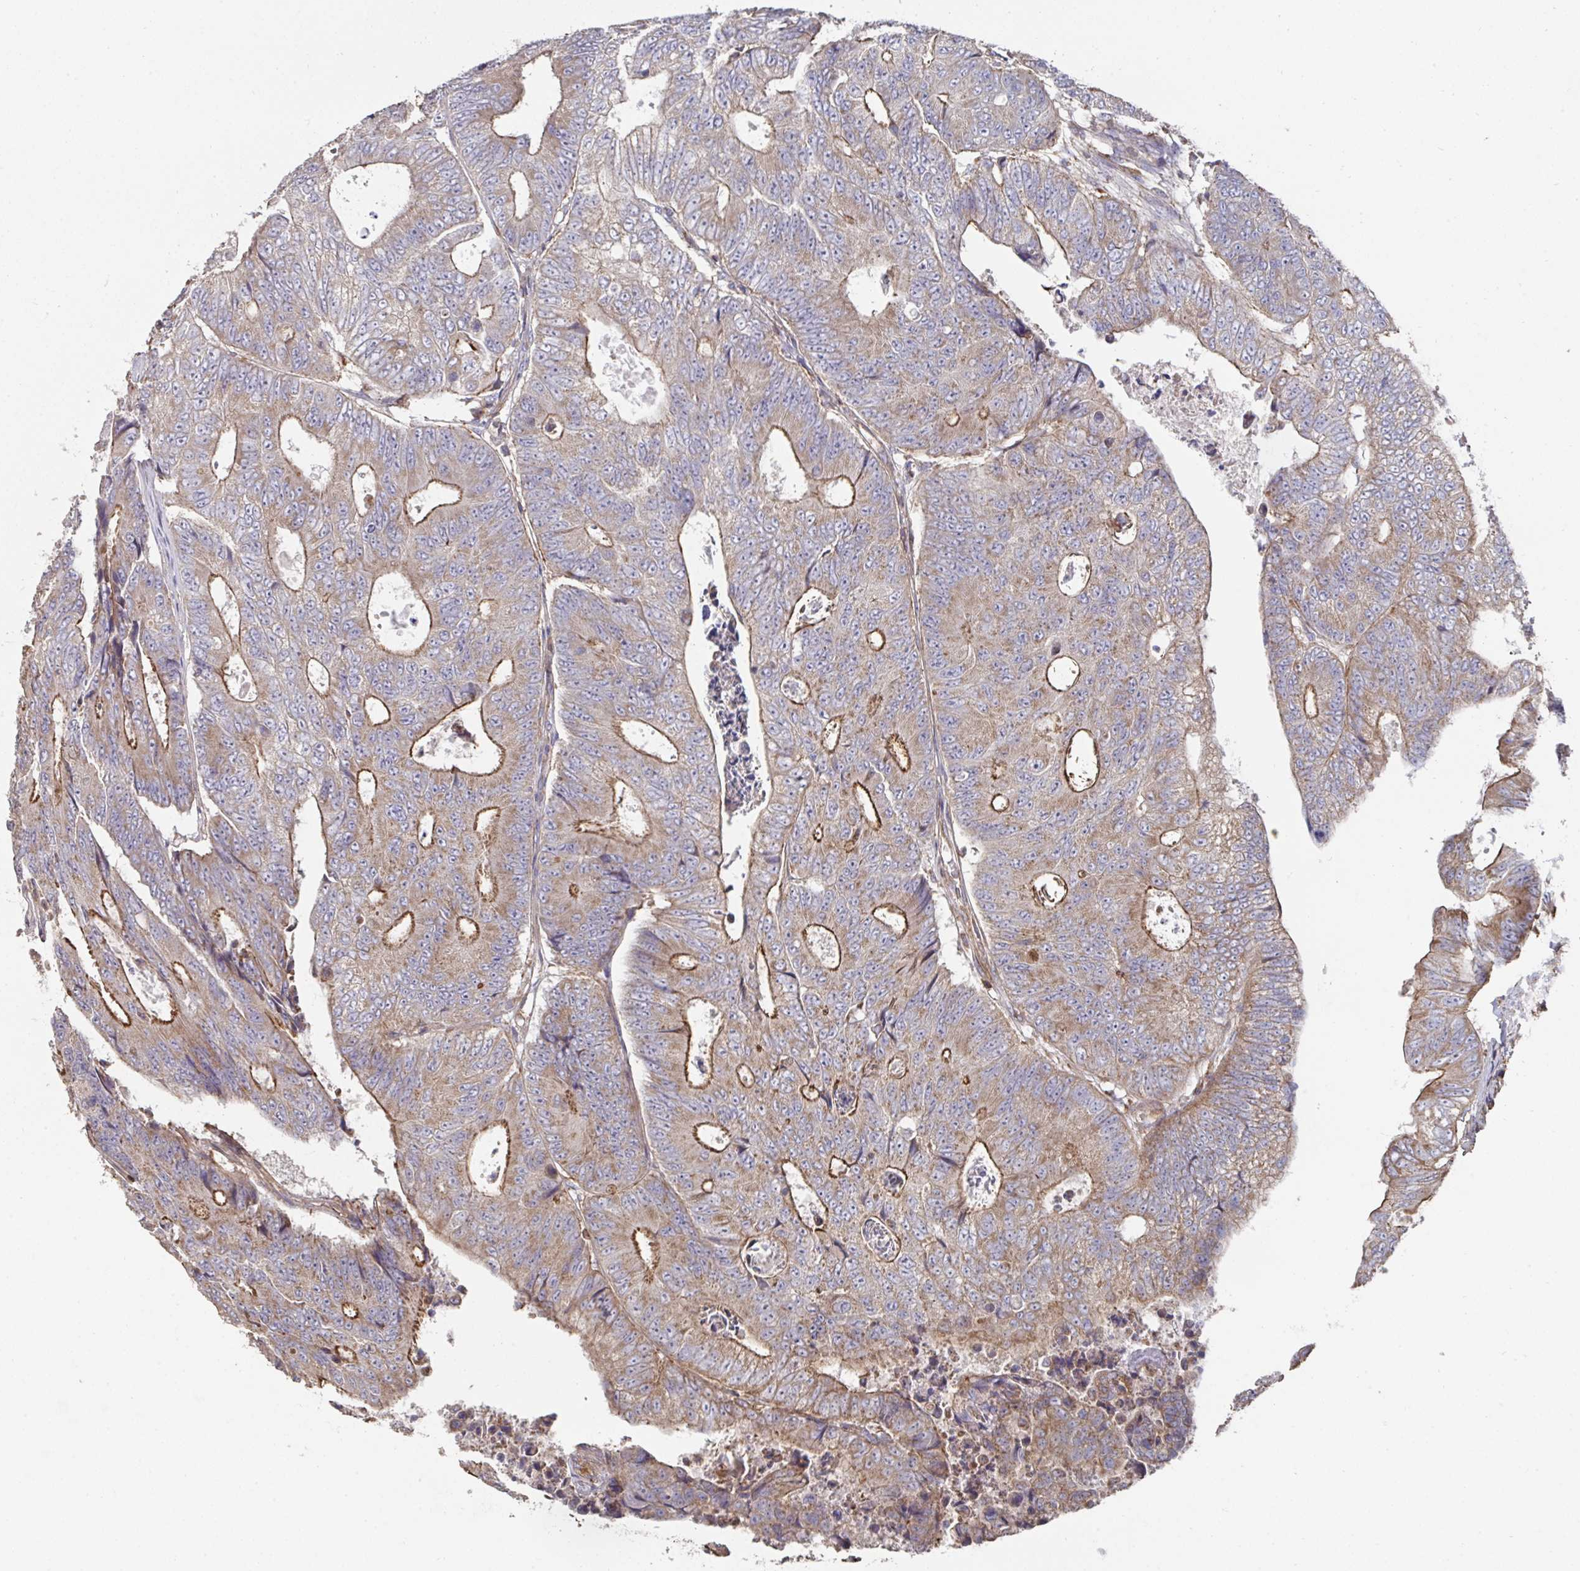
{"staining": {"intensity": "moderate", "quantity": "25%-75%", "location": "cytoplasmic/membranous"}, "tissue": "colorectal cancer", "cell_type": "Tumor cells", "image_type": "cancer", "snomed": [{"axis": "morphology", "description": "Adenocarcinoma, NOS"}, {"axis": "topography", "description": "Colon"}], "caption": "Brown immunohistochemical staining in human colorectal adenocarcinoma exhibits moderate cytoplasmic/membranous staining in approximately 25%-75% of tumor cells. The staining is performed using DAB brown chromogen to label protein expression. The nuclei are counter-stained blue using hematoxylin.", "gene": "DZANK1", "patient": {"sex": "female", "age": 48}}